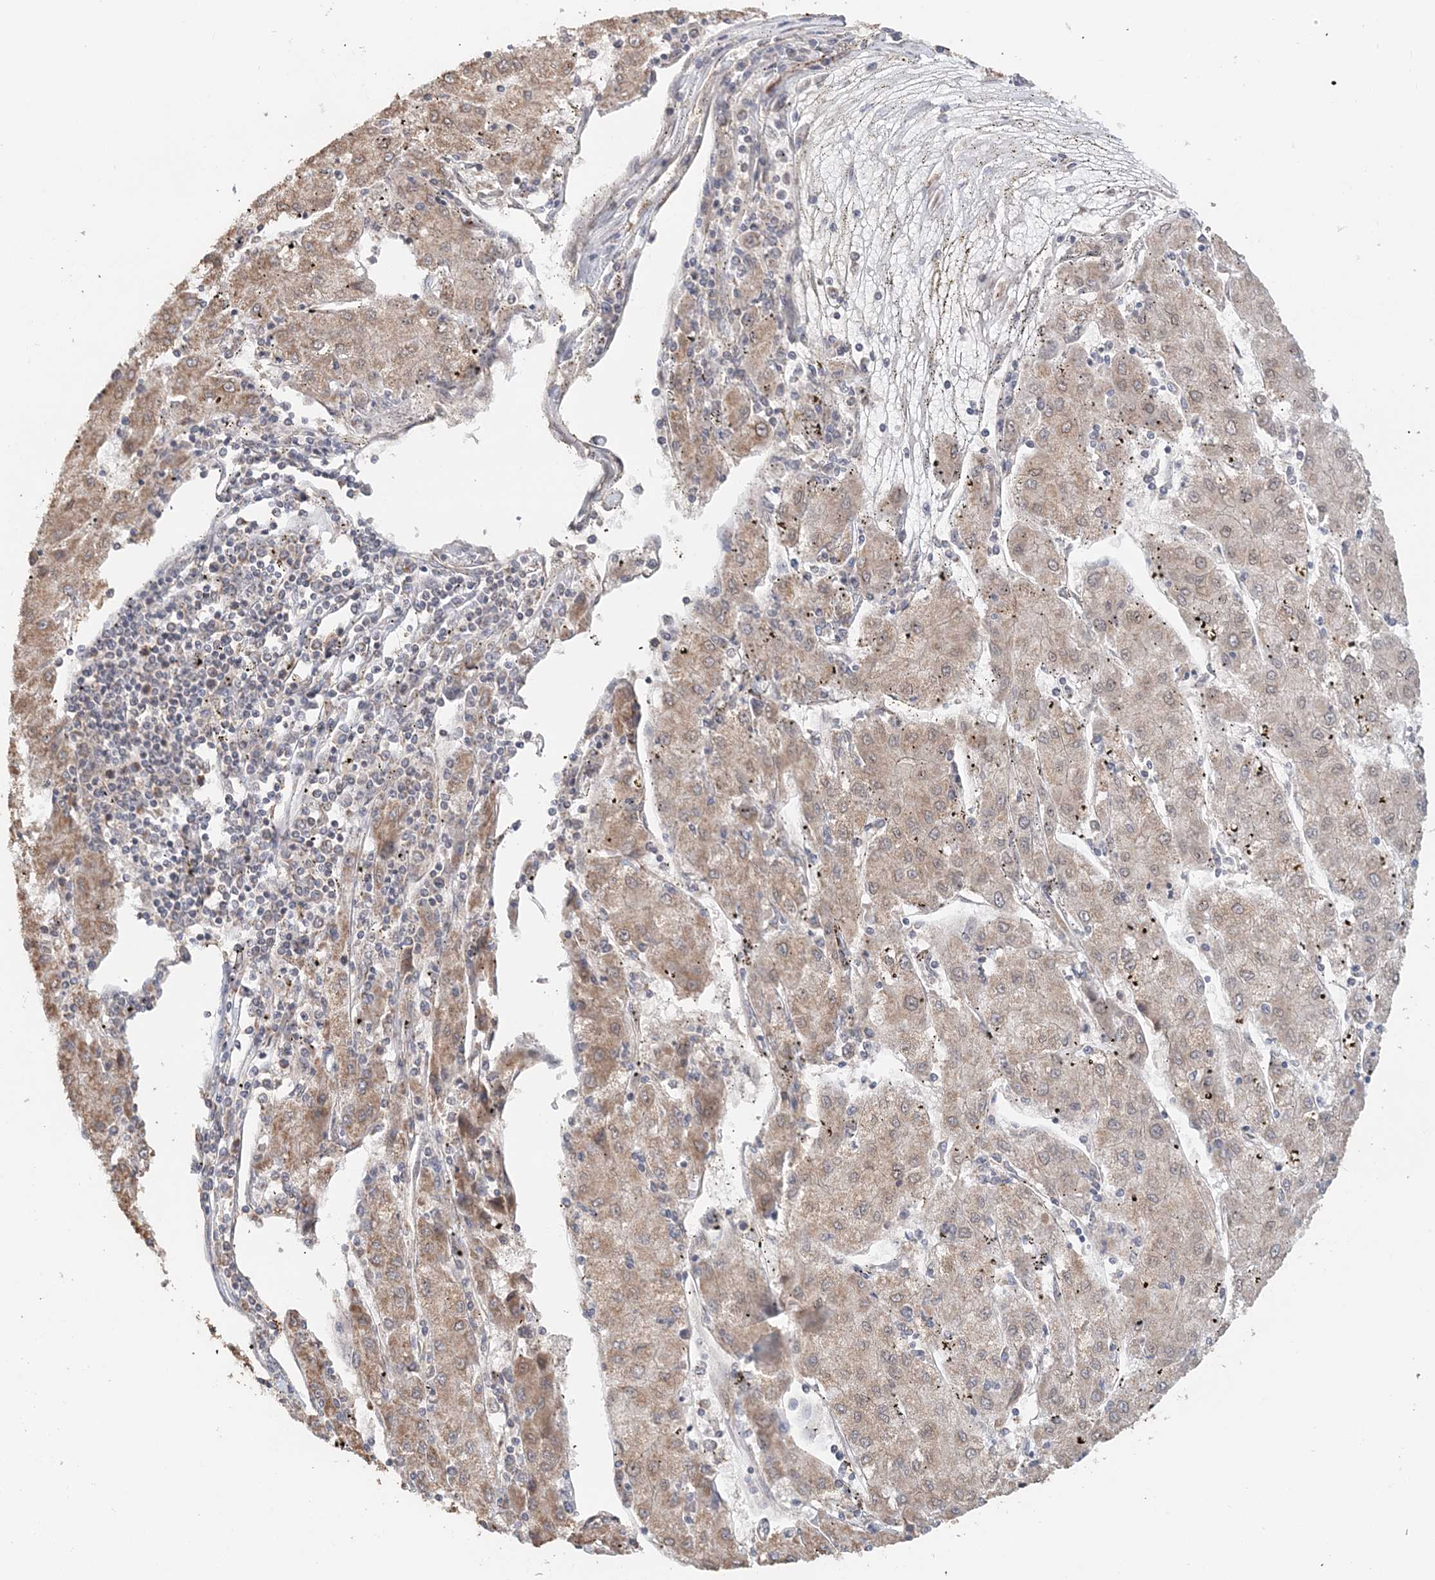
{"staining": {"intensity": "weak", "quantity": ">75%", "location": "cytoplasmic/membranous"}, "tissue": "liver cancer", "cell_type": "Tumor cells", "image_type": "cancer", "snomed": [{"axis": "morphology", "description": "Carcinoma, Hepatocellular, NOS"}, {"axis": "topography", "description": "Liver"}], "caption": "This is an image of IHC staining of liver cancer, which shows weak expression in the cytoplasmic/membranous of tumor cells.", "gene": "FBXO38", "patient": {"sex": "male", "age": 72}}